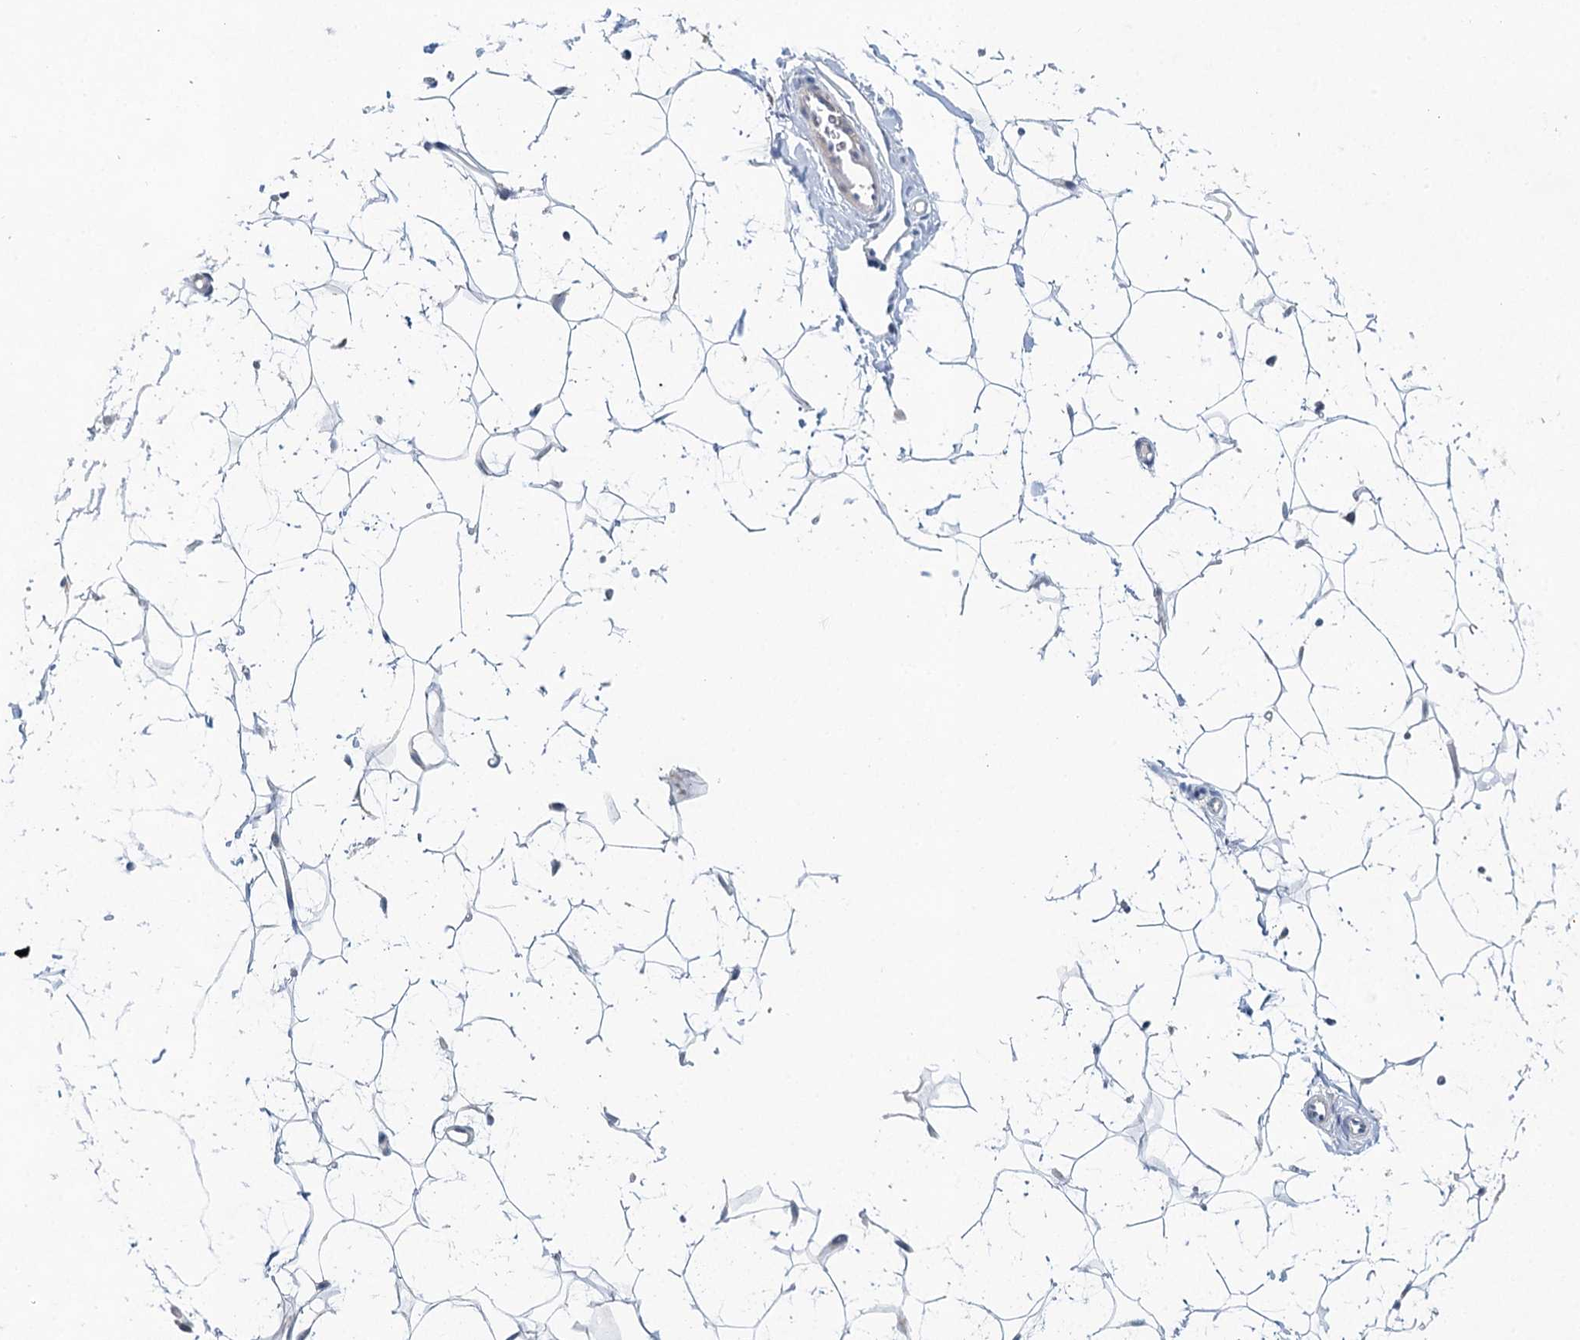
{"staining": {"intensity": "negative", "quantity": "none", "location": "none"}, "tissue": "adipose tissue", "cell_type": "Adipocytes", "image_type": "normal", "snomed": [{"axis": "morphology", "description": "Normal tissue, NOS"}, {"axis": "topography", "description": "Breast"}], "caption": "DAB immunohistochemical staining of benign adipose tissue shows no significant positivity in adipocytes. (DAB immunohistochemistry with hematoxylin counter stain).", "gene": "BLTP1", "patient": {"sex": "female", "age": 26}}